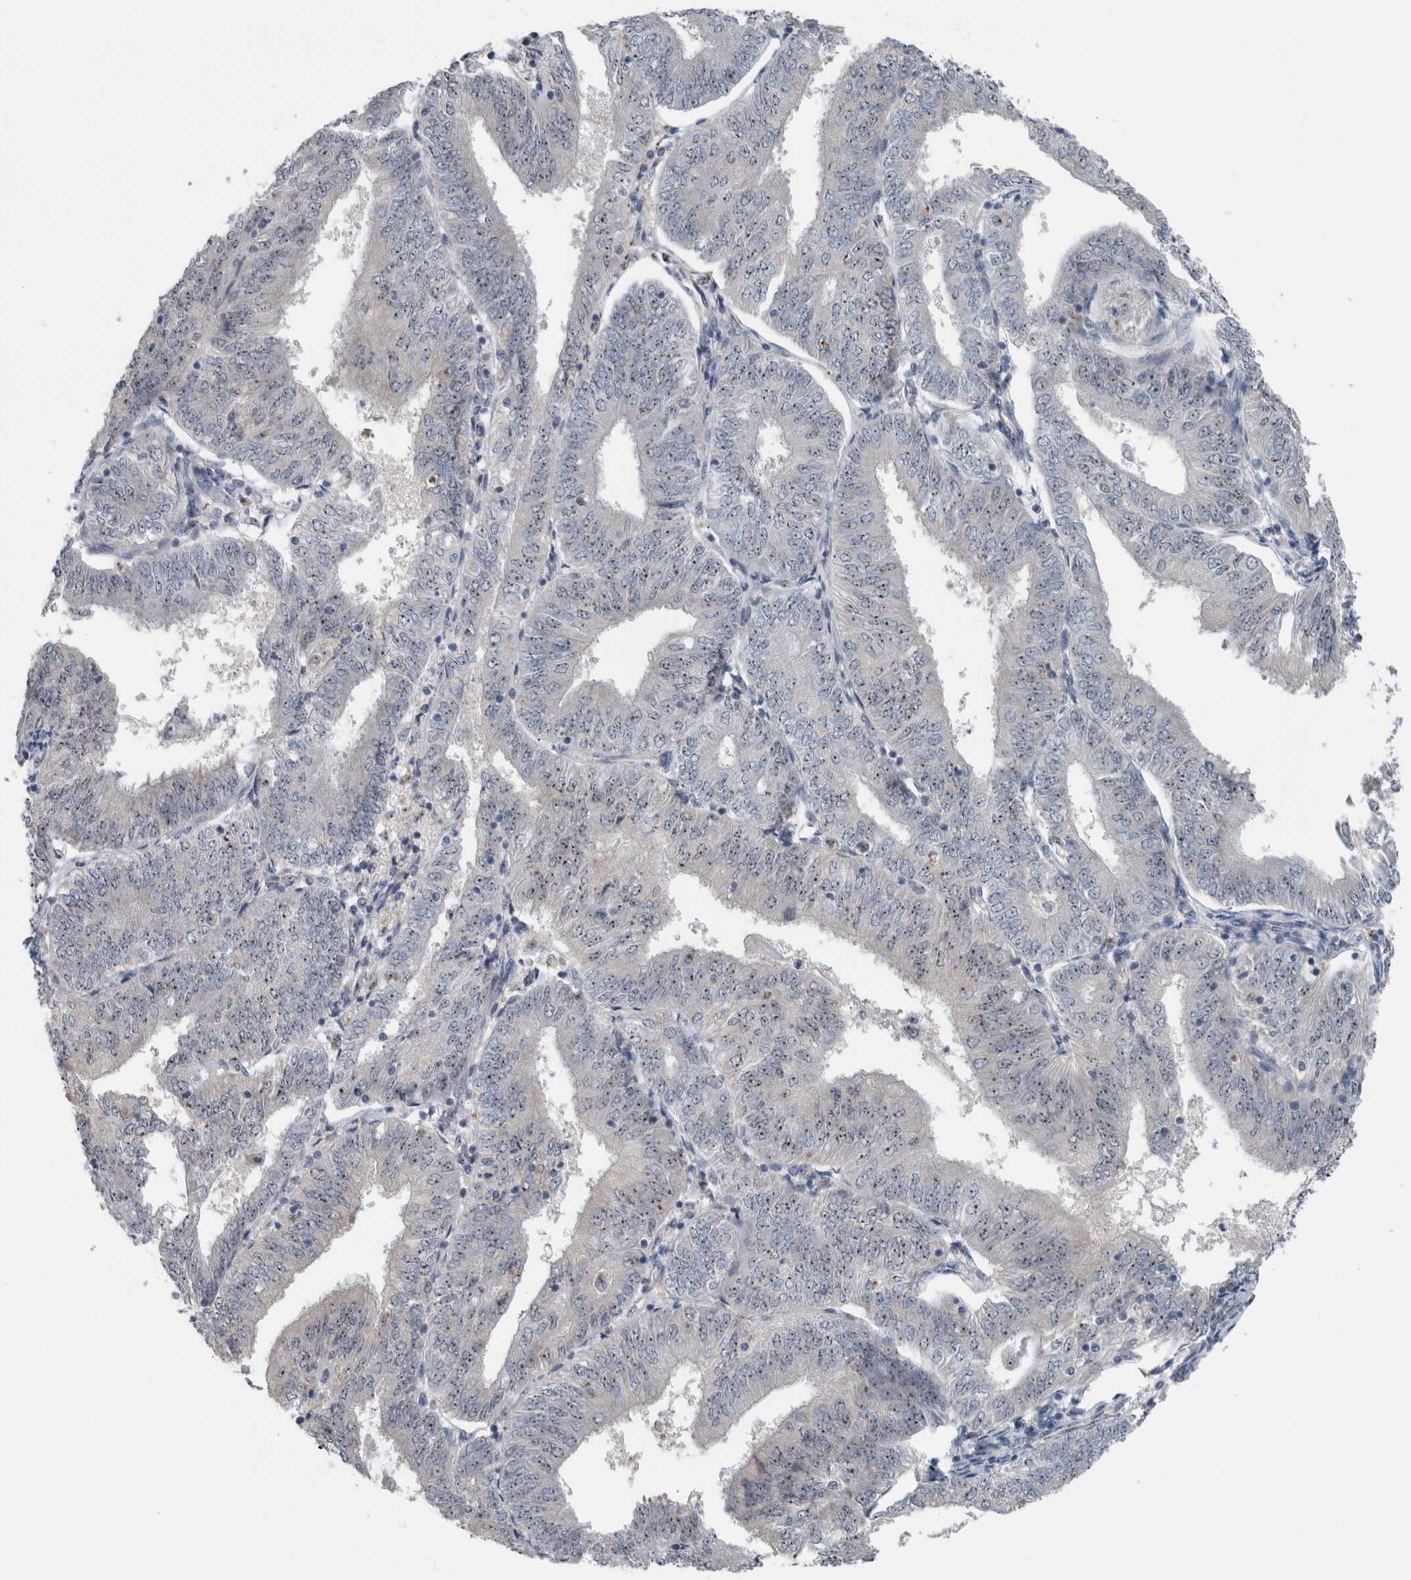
{"staining": {"intensity": "weak", "quantity": ">75%", "location": "nuclear"}, "tissue": "endometrial cancer", "cell_type": "Tumor cells", "image_type": "cancer", "snomed": [{"axis": "morphology", "description": "Adenocarcinoma, NOS"}, {"axis": "topography", "description": "Endometrium"}], "caption": "This is an image of IHC staining of endometrial adenocarcinoma, which shows weak positivity in the nuclear of tumor cells.", "gene": "UTP6", "patient": {"sex": "female", "age": 58}}